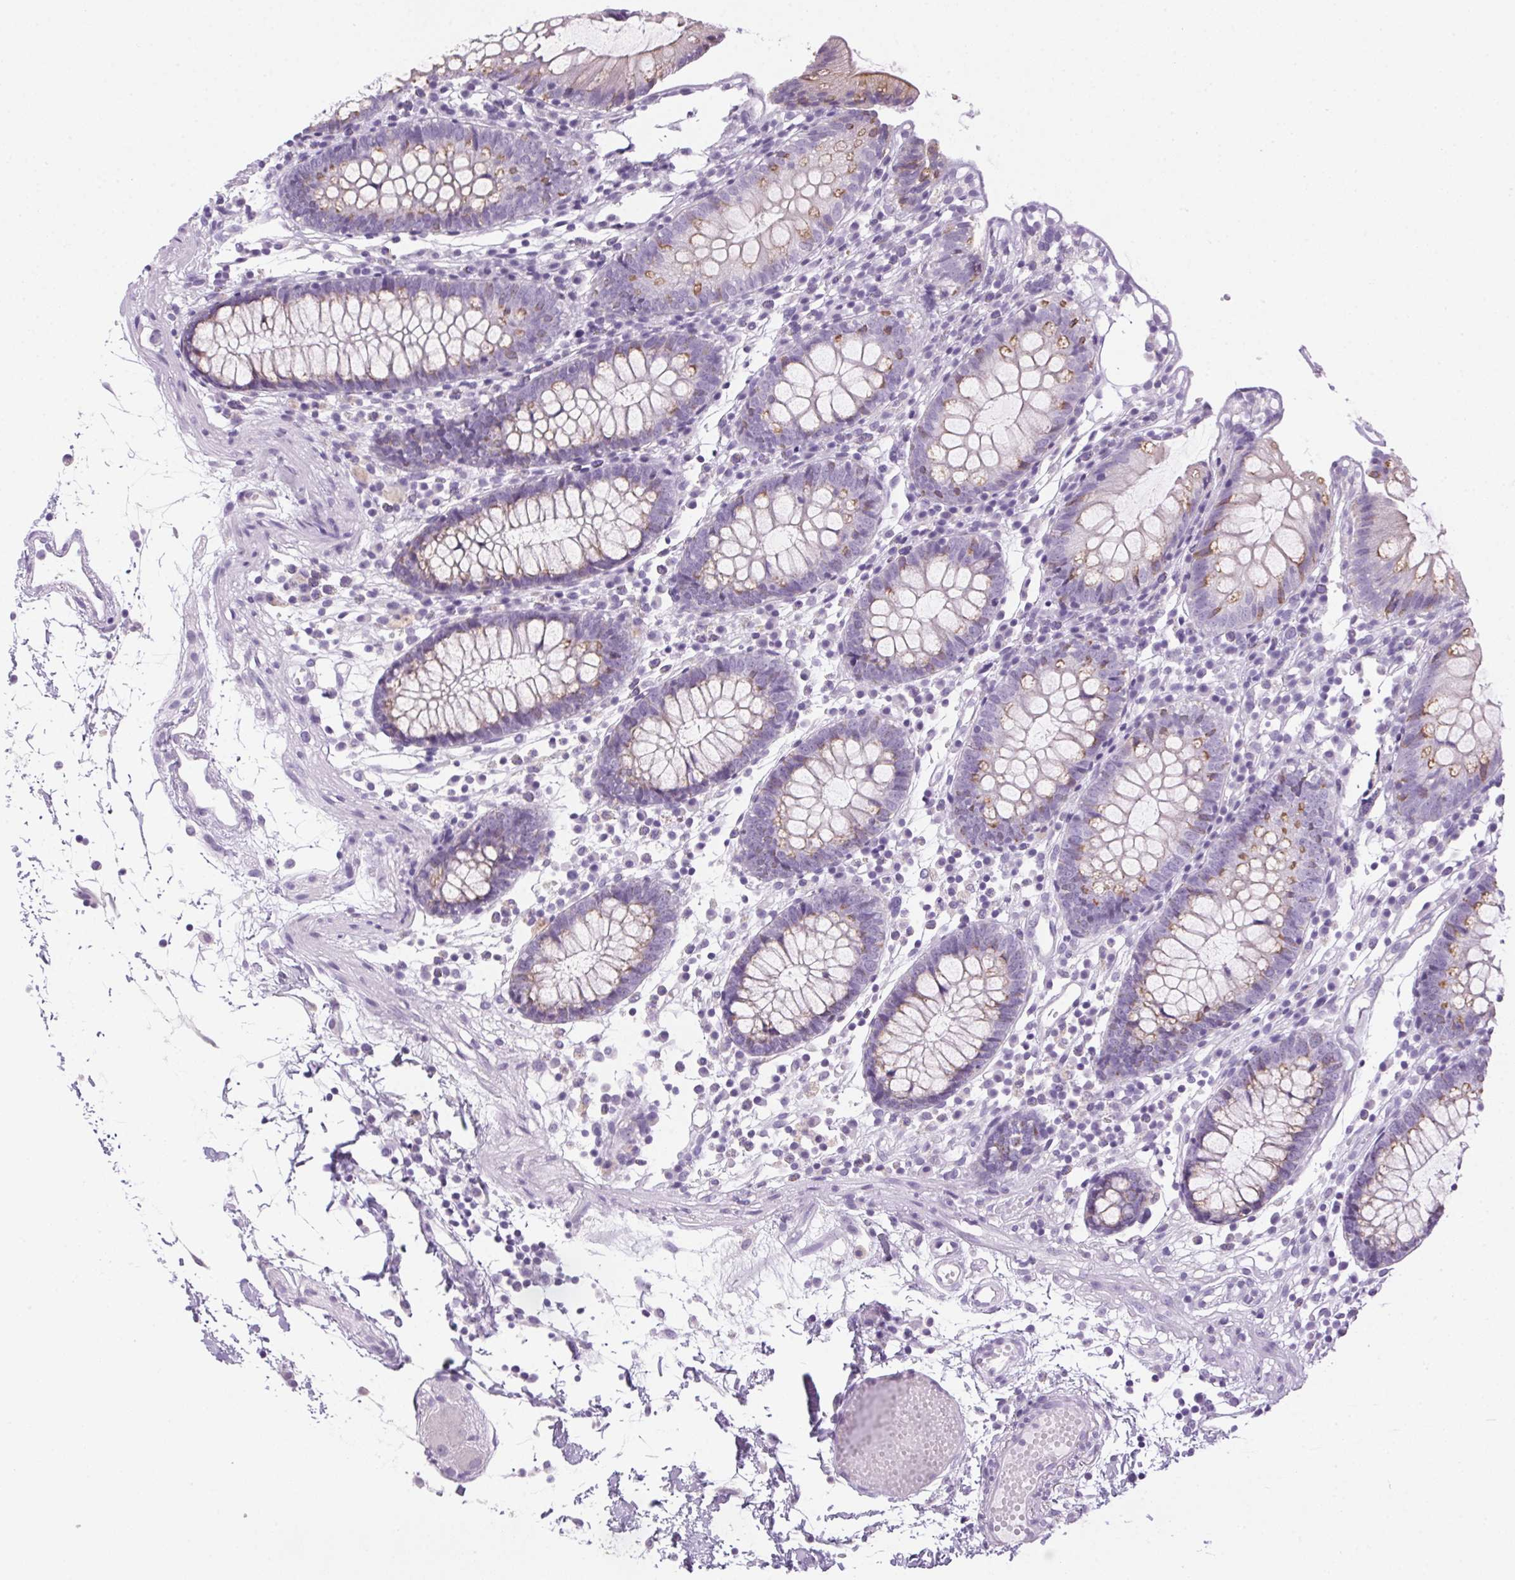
{"staining": {"intensity": "negative", "quantity": "none", "location": "none"}, "tissue": "colon", "cell_type": "Endothelial cells", "image_type": "normal", "snomed": [{"axis": "morphology", "description": "Normal tissue, NOS"}, {"axis": "morphology", "description": "Adenocarcinoma, NOS"}, {"axis": "topography", "description": "Colon"}], "caption": "Immunohistochemistry (IHC) of normal colon exhibits no staining in endothelial cells.", "gene": "POPDC2", "patient": {"sex": "male", "age": 83}}